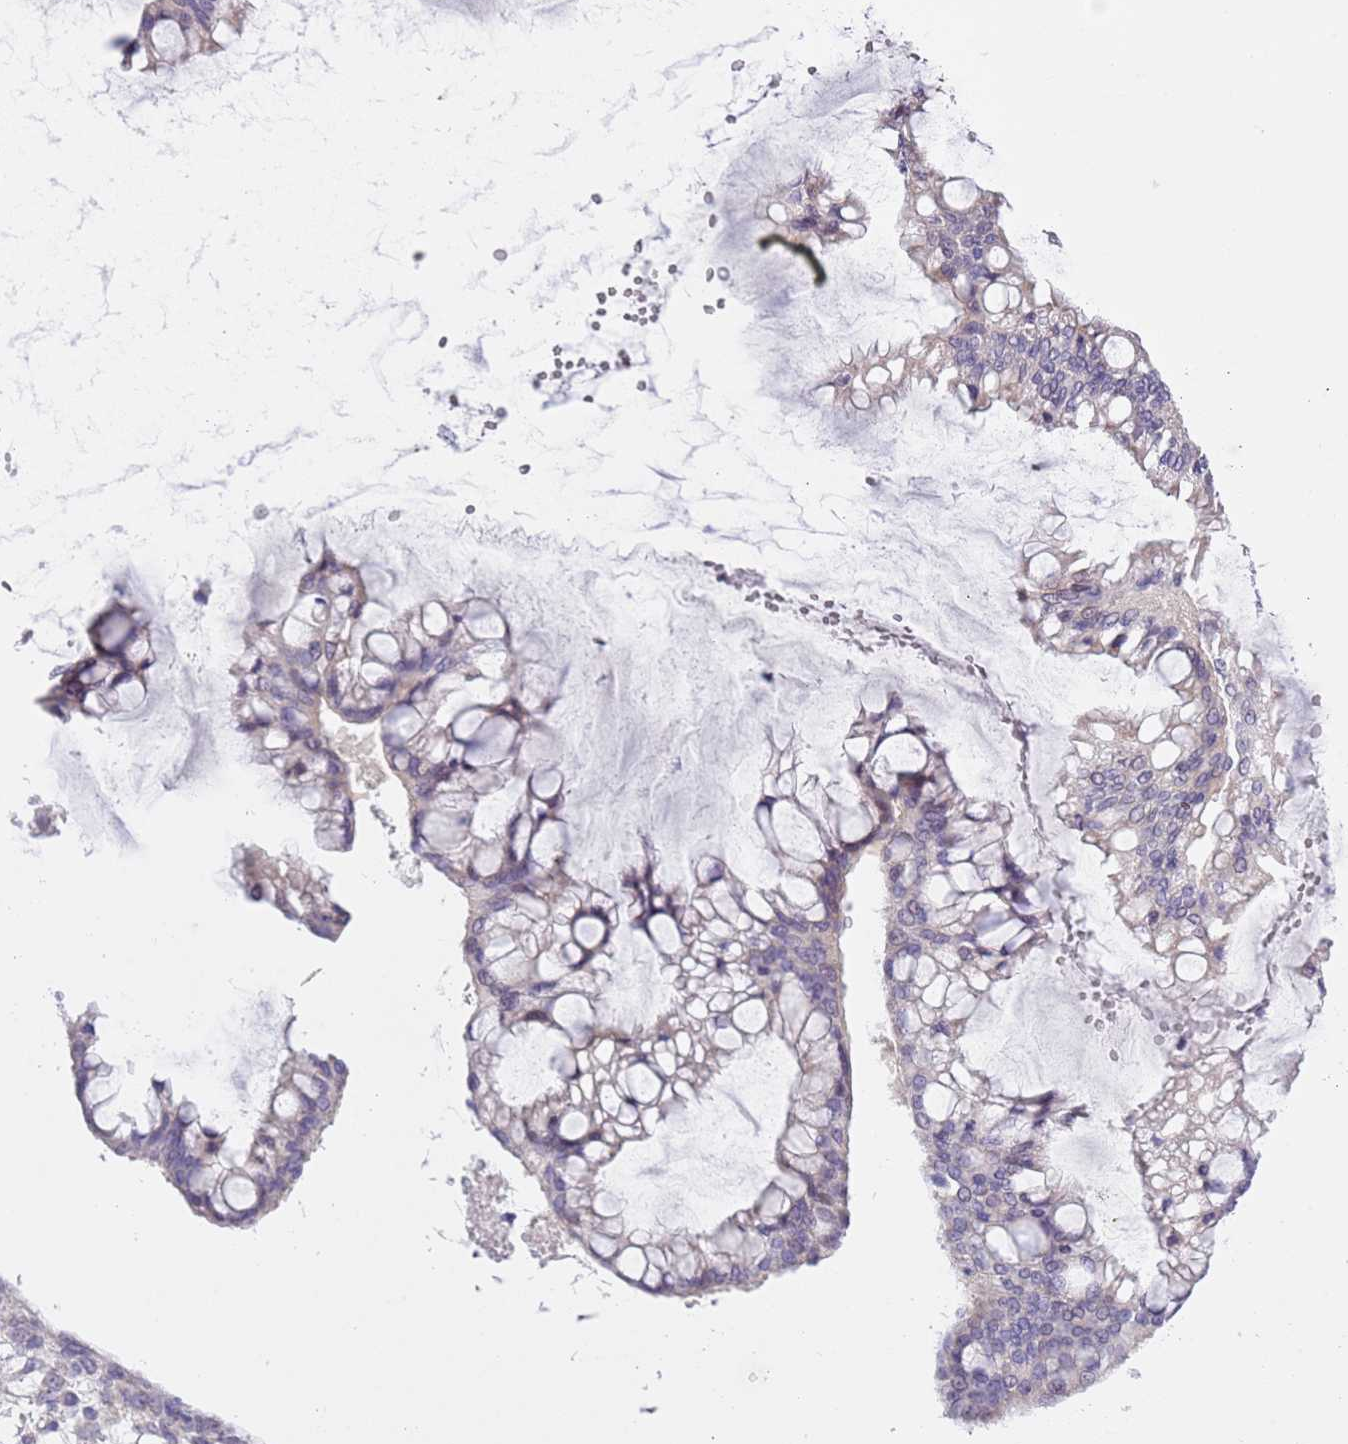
{"staining": {"intensity": "negative", "quantity": "none", "location": "none"}, "tissue": "ovarian cancer", "cell_type": "Tumor cells", "image_type": "cancer", "snomed": [{"axis": "morphology", "description": "Cystadenocarcinoma, mucinous, NOS"}, {"axis": "topography", "description": "Ovary"}], "caption": "Tumor cells are negative for protein expression in human mucinous cystadenocarcinoma (ovarian). (DAB immunohistochemistry (IHC), high magnification).", "gene": "NET1", "patient": {"sex": "female", "age": 73}}